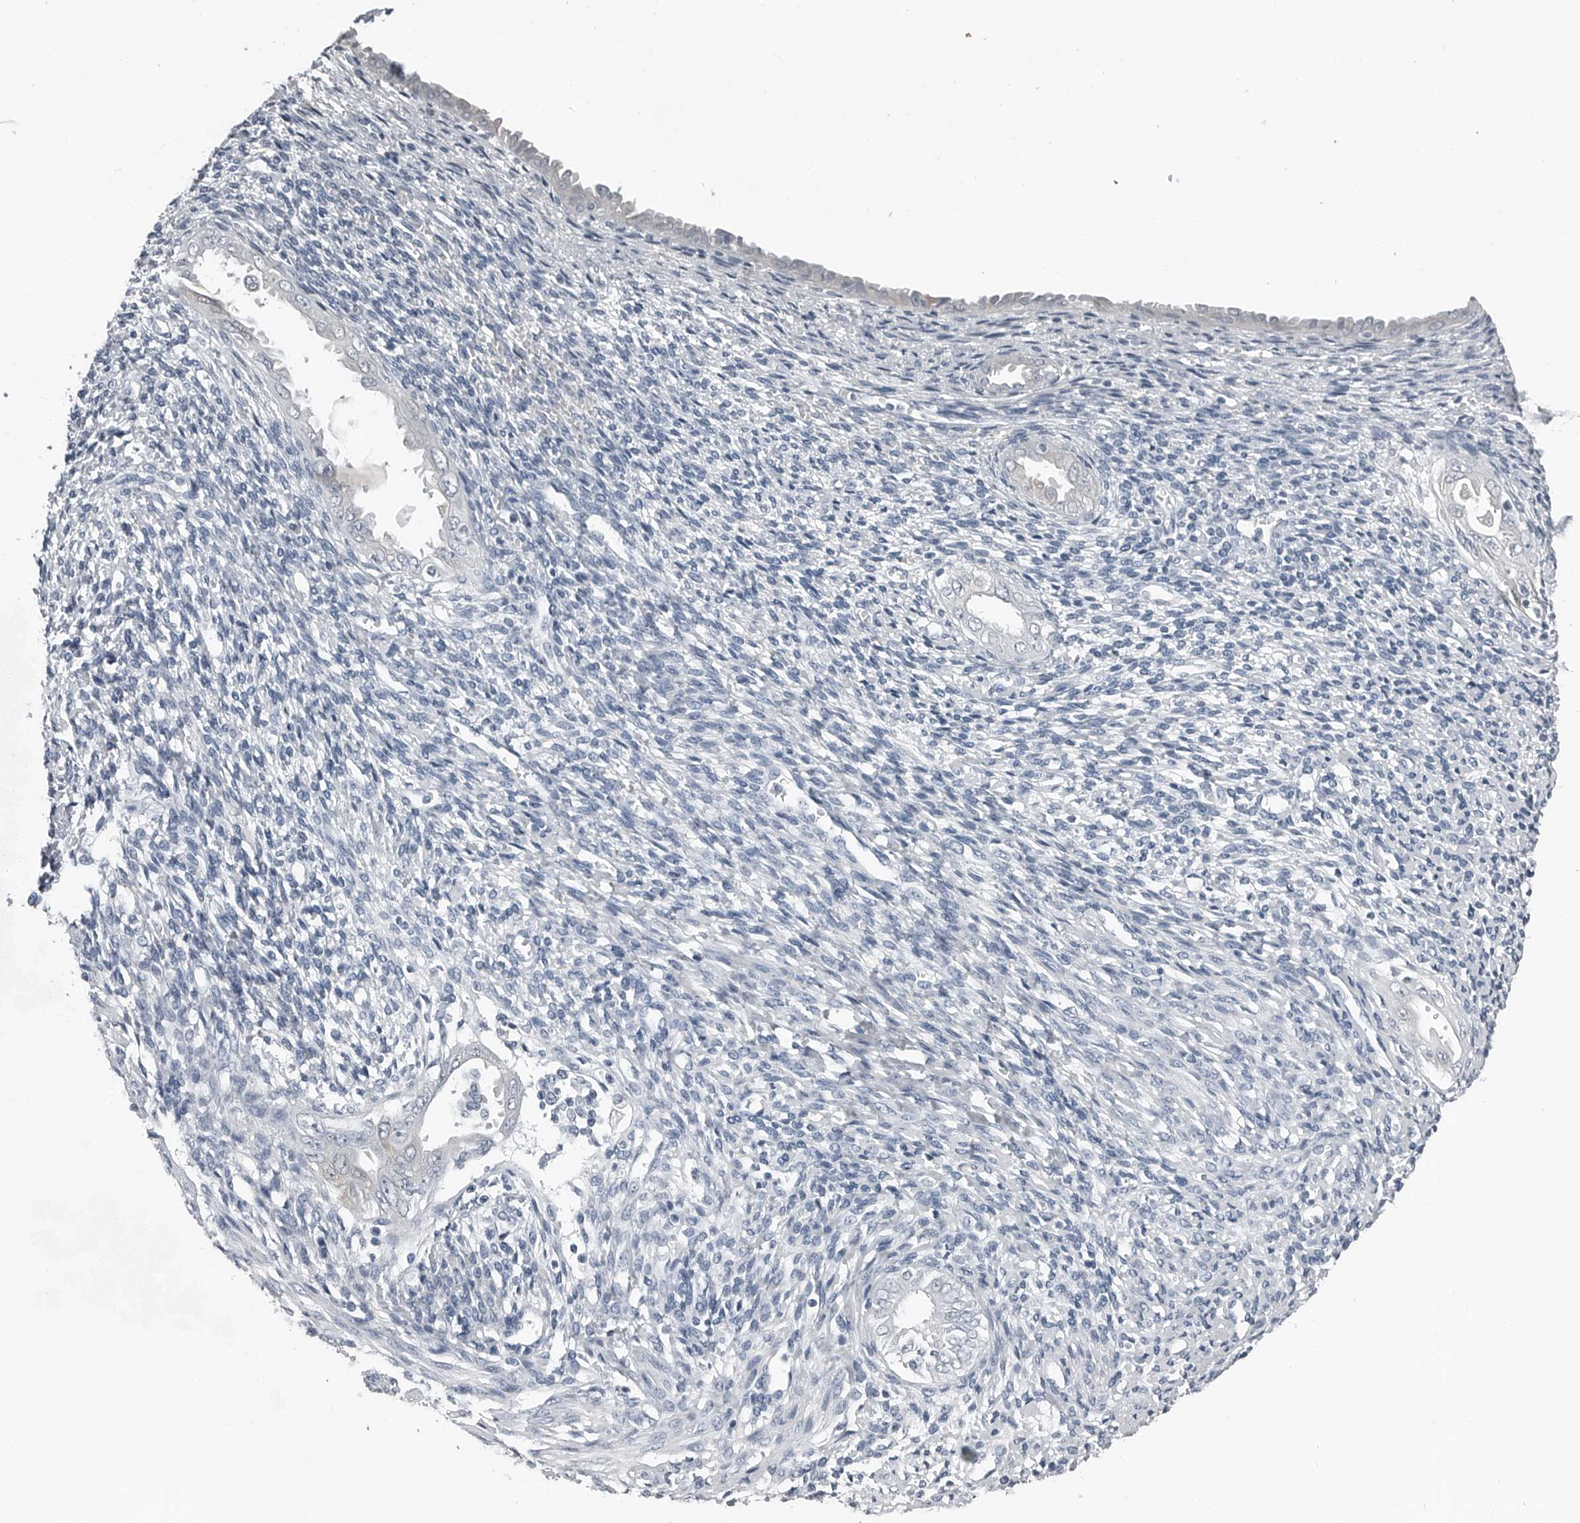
{"staining": {"intensity": "negative", "quantity": "none", "location": "none"}, "tissue": "endometrium", "cell_type": "Cells in endometrial stroma", "image_type": "normal", "snomed": [{"axis": "morphology", "description": "Normal tissue, NOS"}, {"axis": "topography", "description": "Endometrium"}], "caption": "A high-resolution photomicrograph shows immunohistochemistry staining of normal endometrium, which displays no significant expression in cells in endometrial stroma.", "gene": "SPINK1", "patient": {"sex": "female", "age": 66}}